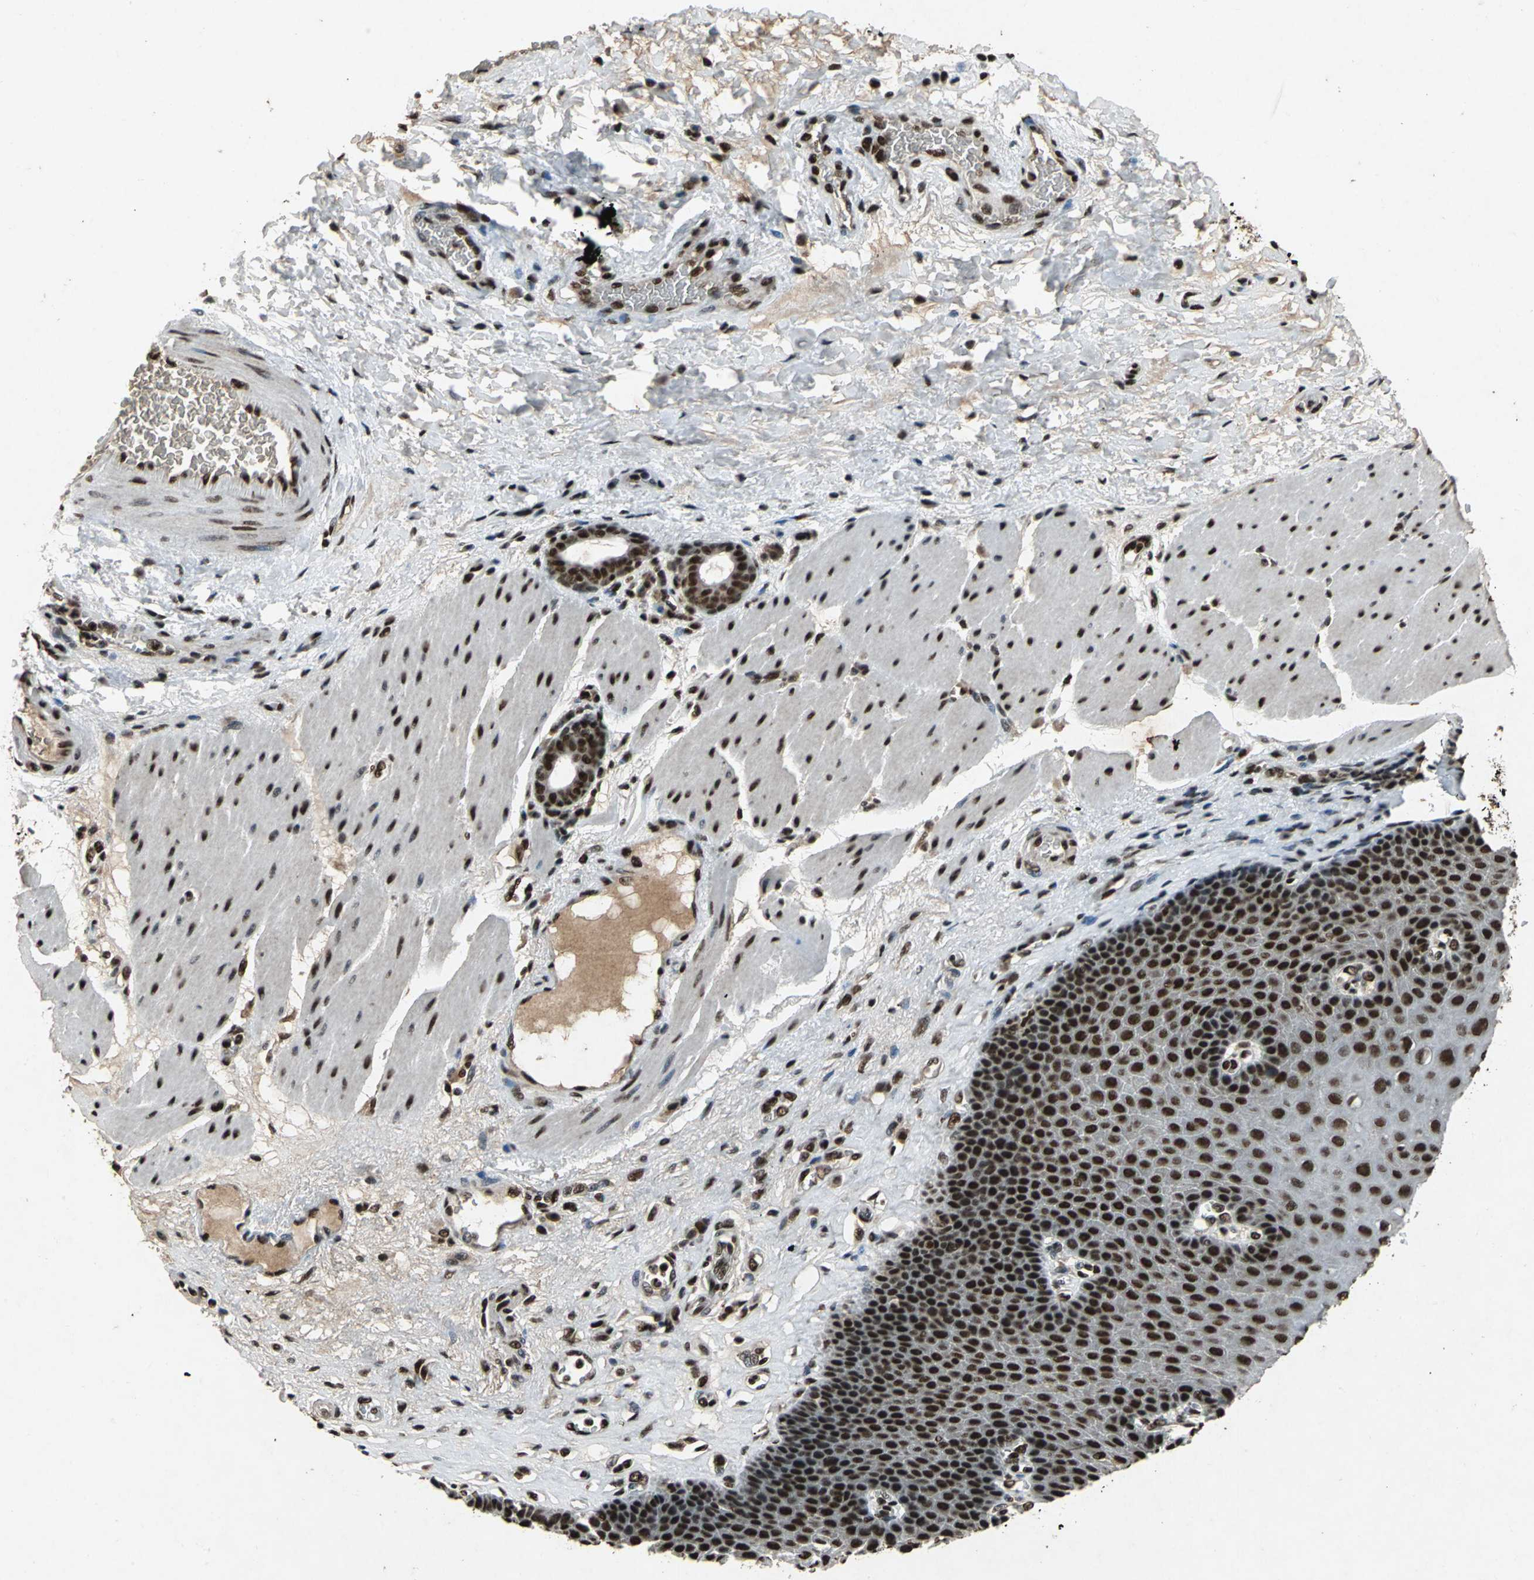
{"staining": {"intensity": "strong", "quantity": ">75%", "location": "nuclear"}, "tissue": "esophagus", "cell_type": "Squamous epithelial cells", "image_type": "normal", "snomed": [{"axis": "morphology", "description": "Normal tissue, NOS"}, {"axis": "topography", "description": "Esophagus"}], "caption": "Protein expression analysis of unremarkable human esophagus reveals strong nuclear expression in about >75% of squamous epithelial cells. The staining is performed using DAB (3,3'-diaminobenzidine) brown chromogen to label protein expression. The nuclei are counter-stained blue using hematoxylin.", "gene": "MTA2", "patient": {"sex": "female", "age": 72}}